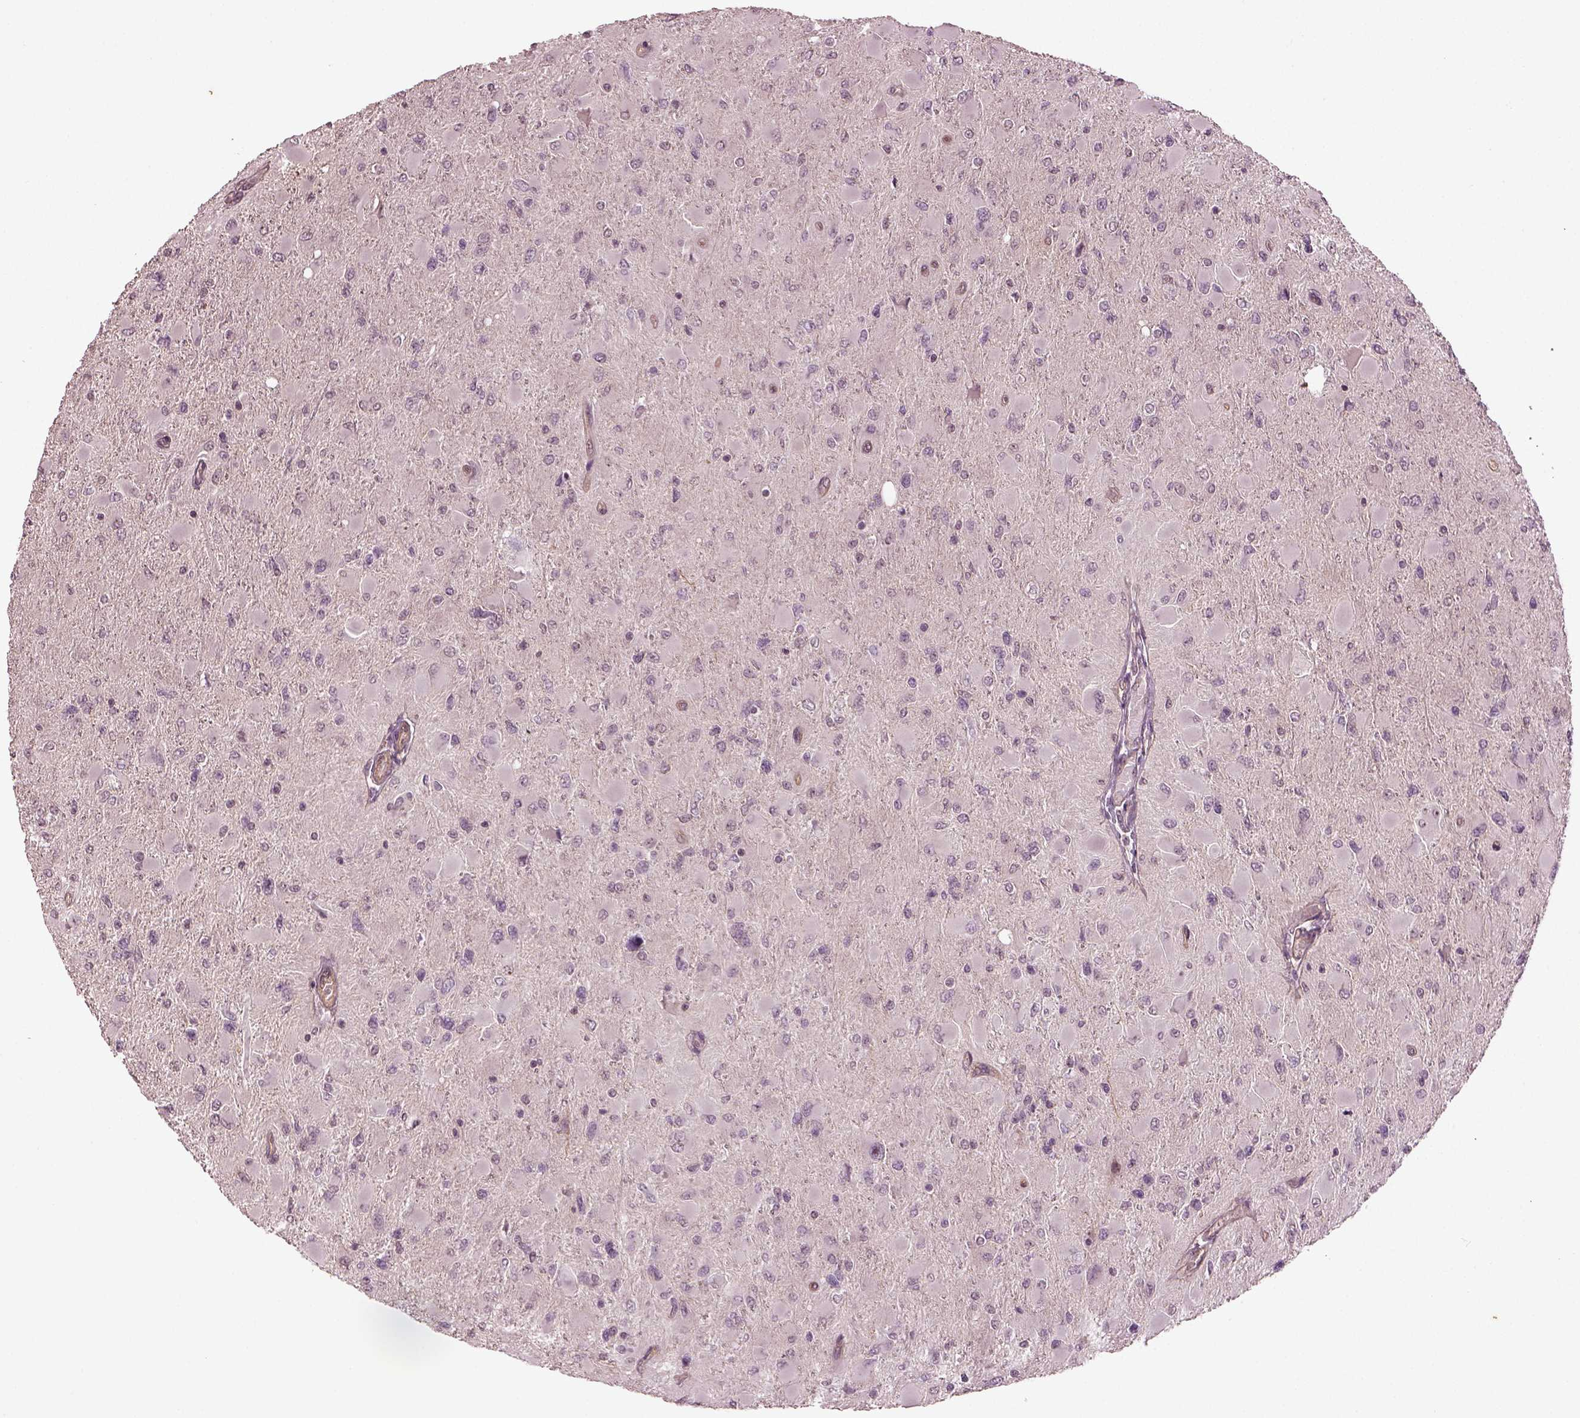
{"staining": {"intensity": "negative", "quantity": "none", "location": "none"}, "tissue": "glioma", "cell_type": "Tumor cells", "image_type": "cancer", "snomed": [{"axis": "morphology", "description": "Glioma, malignant, High grade"}, {"axis": "topography", "description": "Cerebral cortex"}], "caption": "Immunohistochemistry (IHC) of human malignant glioma (high-grade) demonstrates no positivity in tumor cells. (Brightfield microscopy of DAB (3,3'-diaminobenzidine) immunohistochemistry at high magnification).", "gene": "GNRH1", "patient": {"sex": "female", "age": 36}}